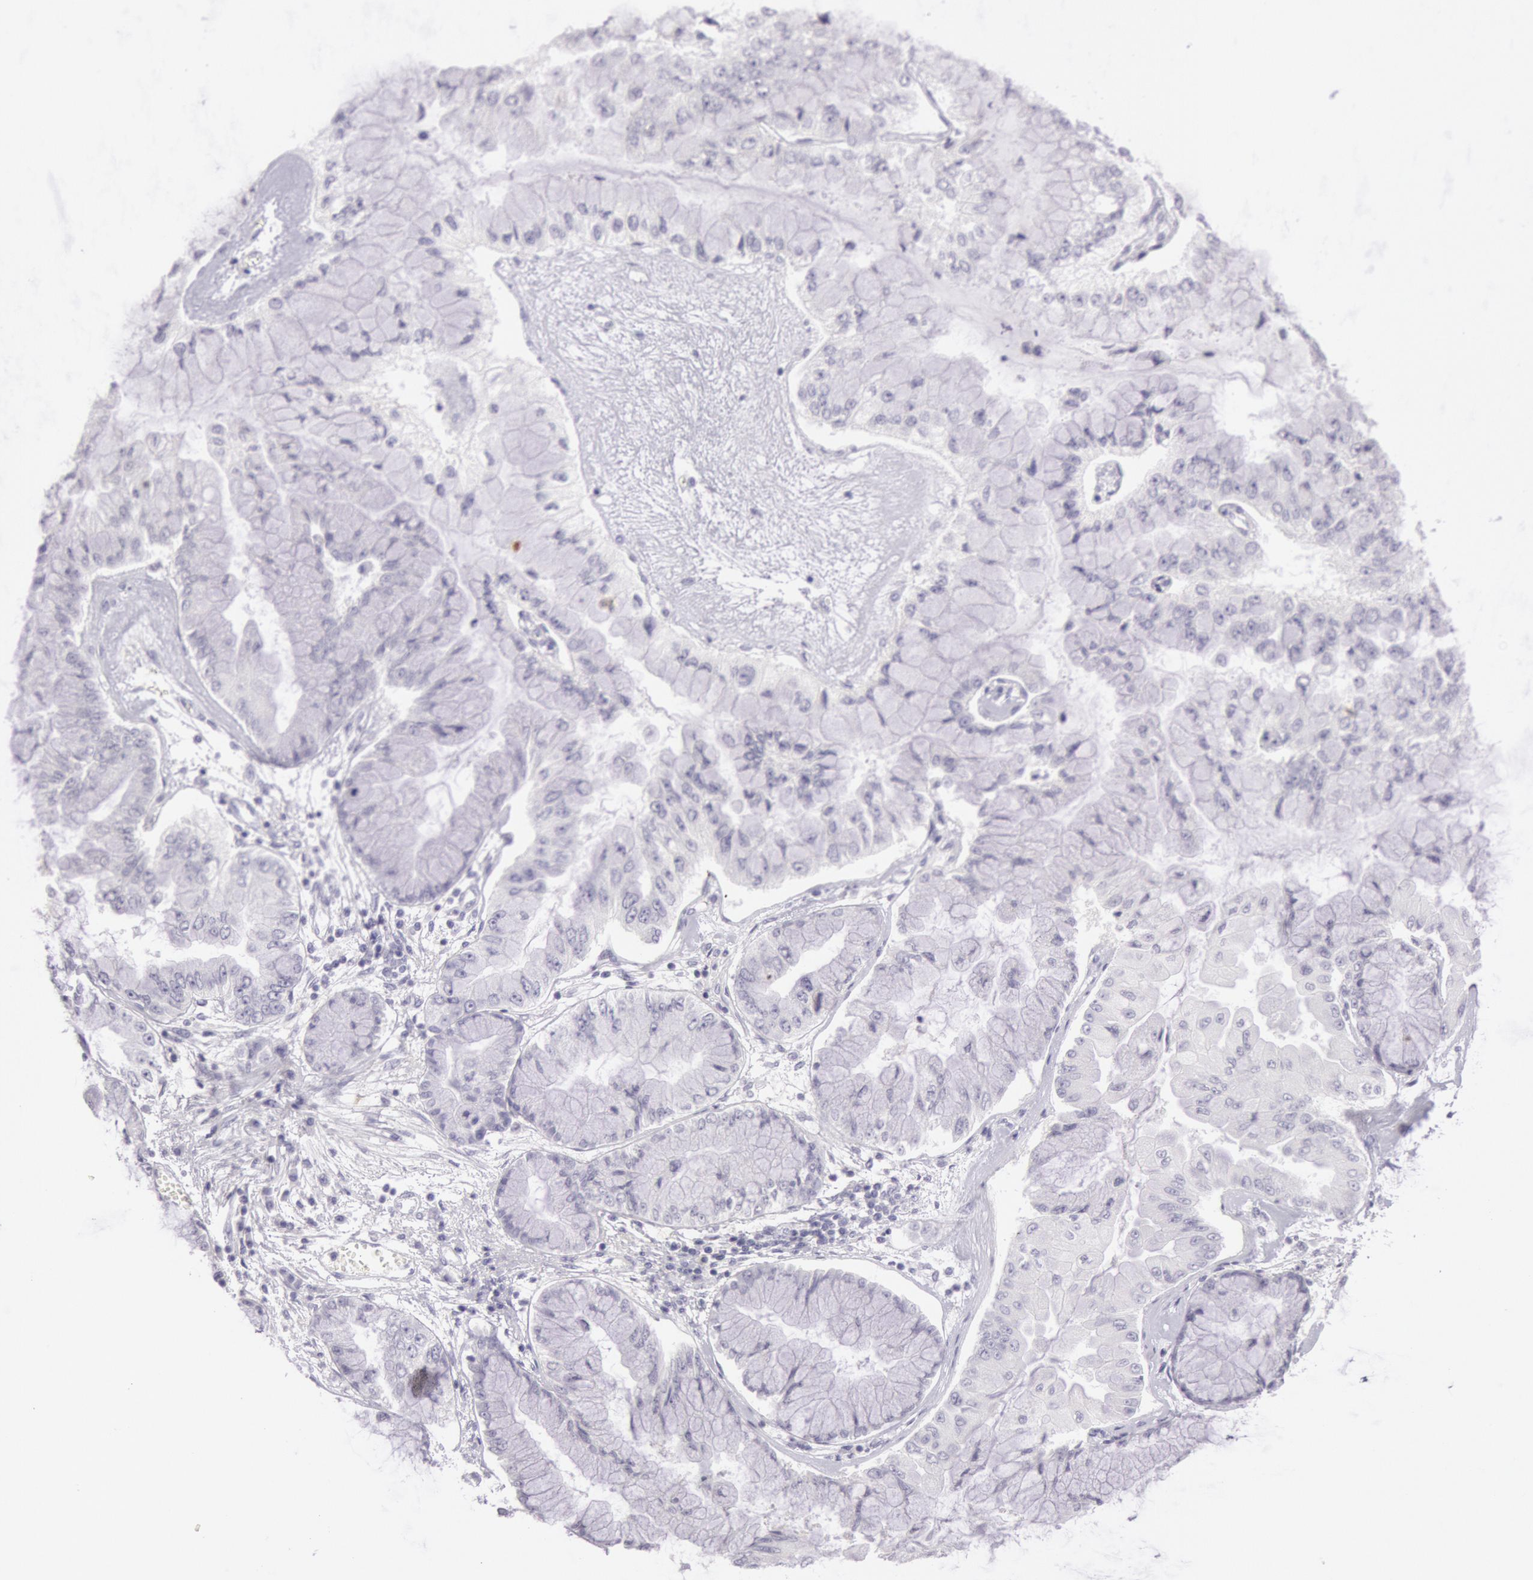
{"staining": {"intensity": "negative", "quantity": "none", "location": "none"}, "tissue": "liver cancer", "cell_type": "Tumor cells", "image_type": "cancer", "snomed": [{"axis": "morphology", "description": "Cholangiocarcinoma"}, {"axis": "topography", "description": "Liver"}], "caption": "Cholangiocarcinoma (liver) was stained to show a protein in brown. There is no significant expression in tumor cells. (DAB immunohistochemistry (IHC) with hematoxylin counter stain).", "gene": "CKB", "patient": {"sex": "female", "age": 79}}